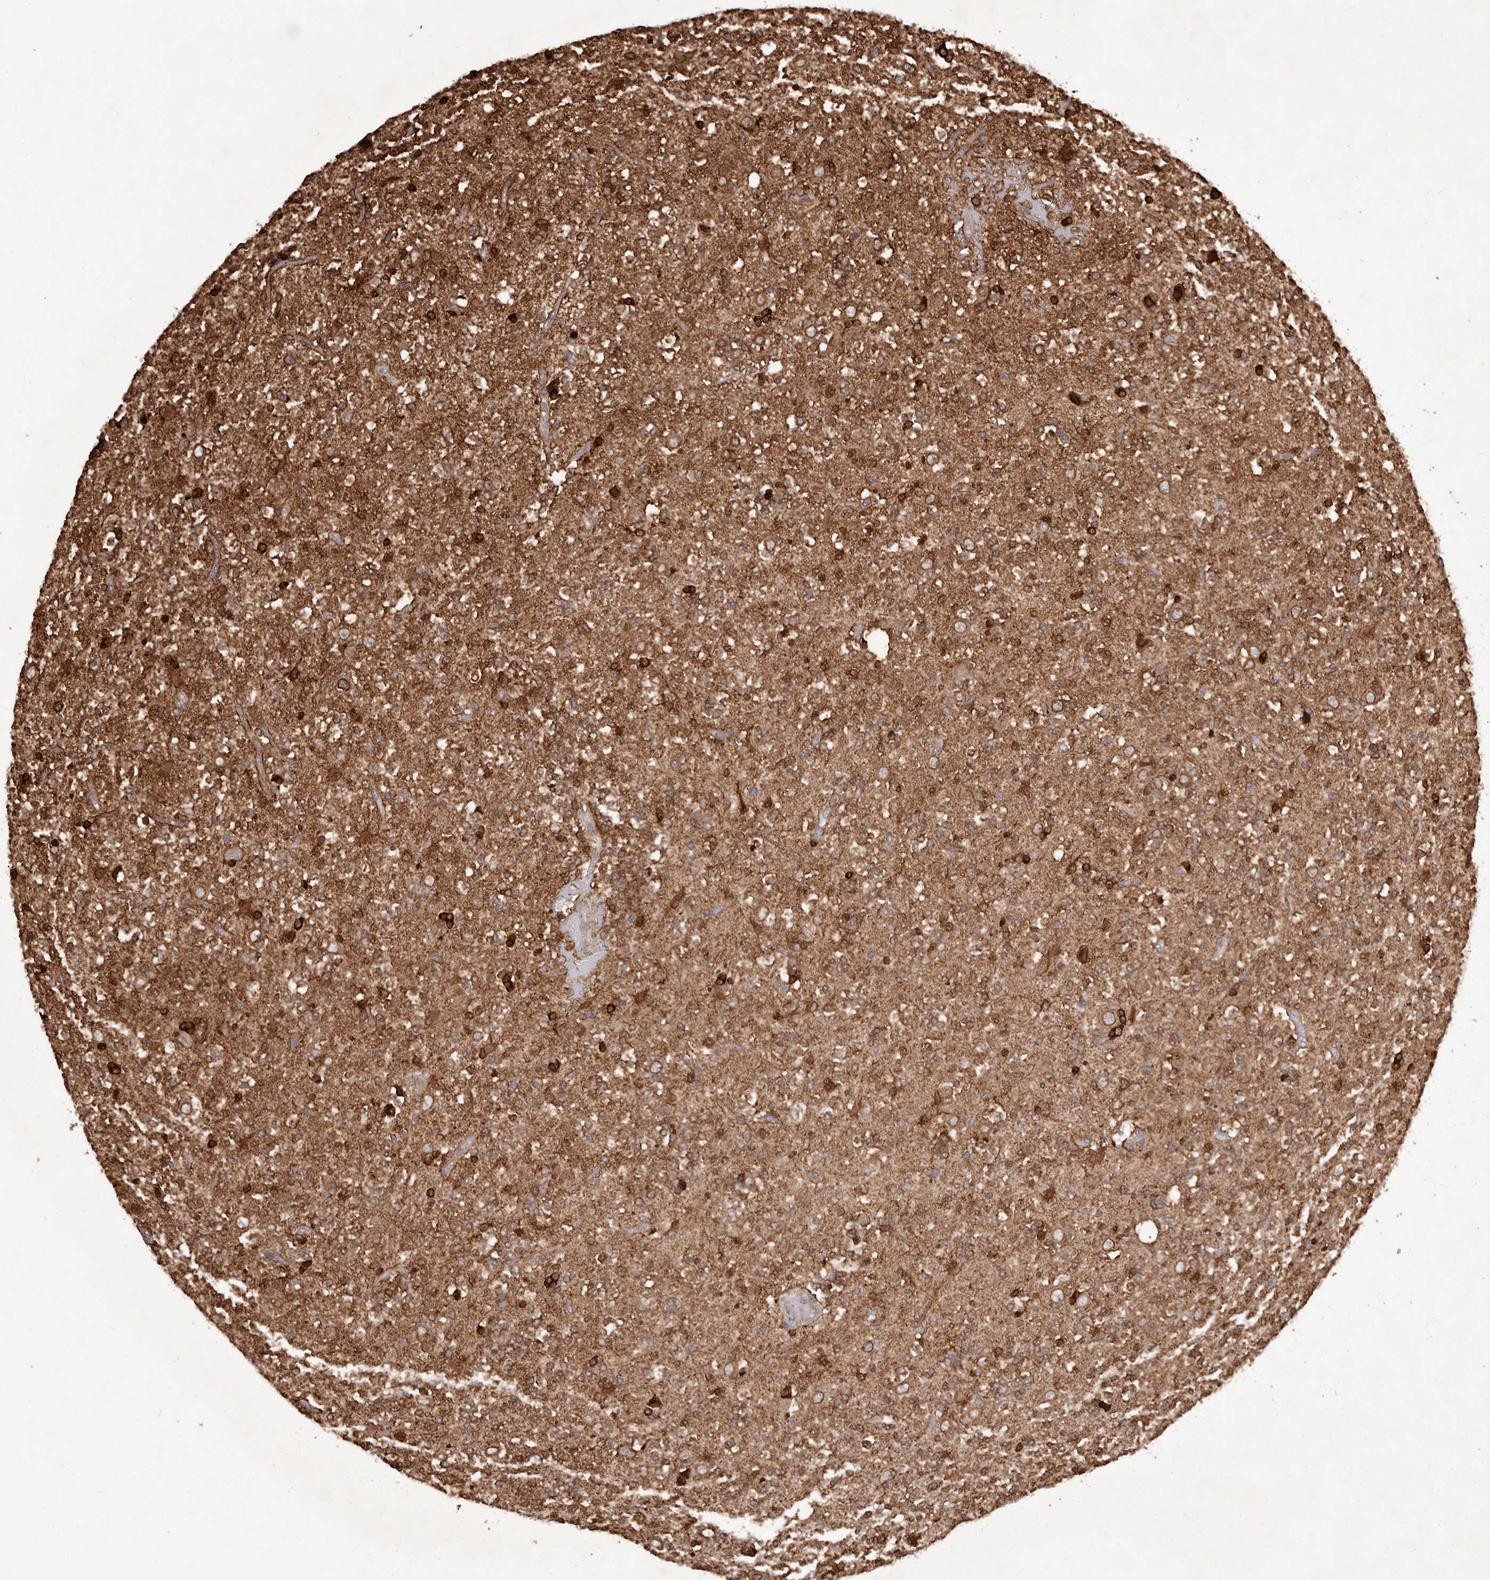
{"staining": {"intensity": "strong", "quantity": ">75%", "location": "cytoplasmic/membranous"}, "tissue": "glioma", "cell_type": "Tumor cells", "image_type": "cancer", "snomed": [{"axis": "morphology", "description": "Glioma, malignant, High grade"}, {"axis": "topography", "description": "Brain"}], "caption": "This histopathology image demonstrates immunohistochemistry (IHC) staining of human glioma, with high strong cytoplasmic/membranous positivity in approximately >75% of tumor cells.", "gene": "GFOD1", "patient": {"sex": "female", "age": 62}}